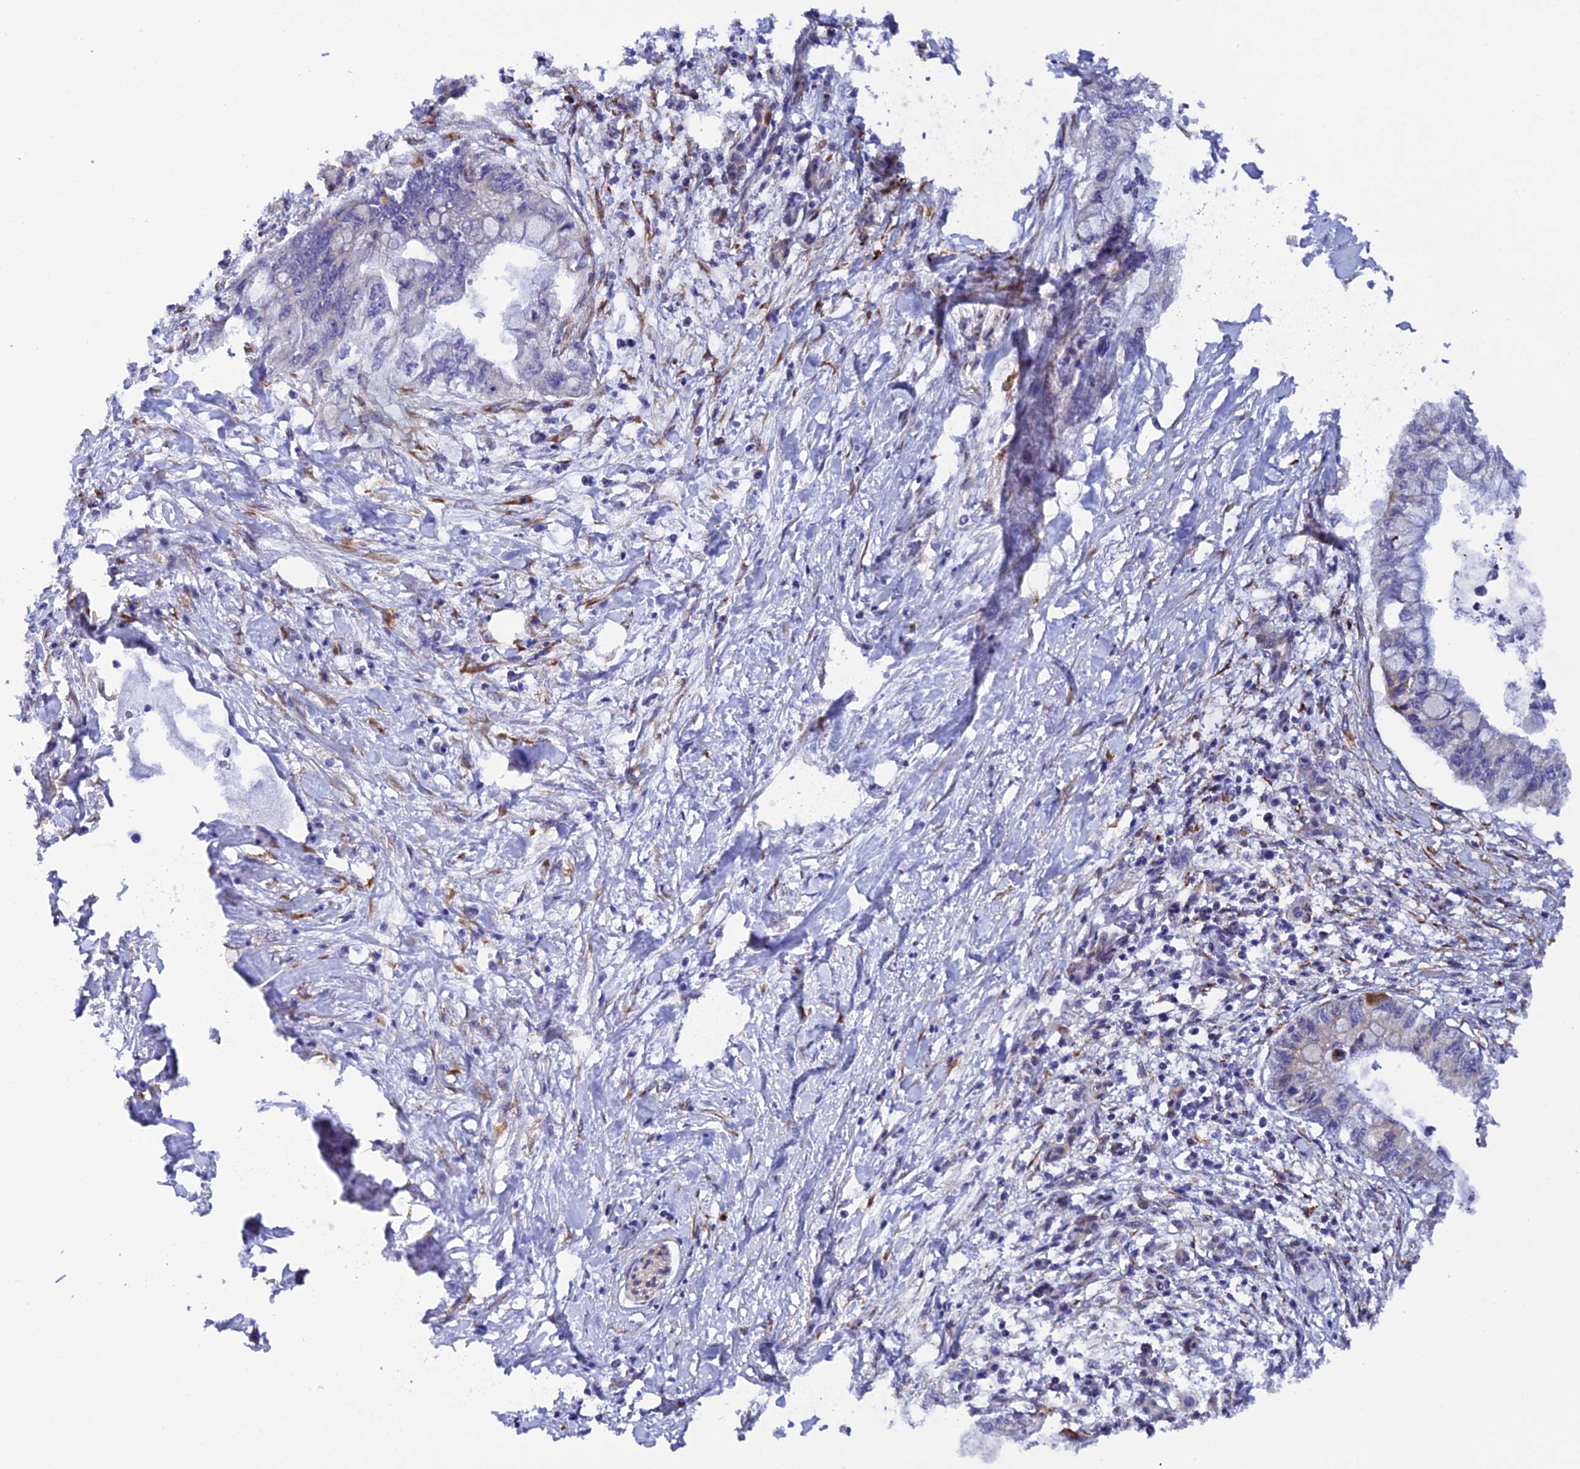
{"staining": {"intensity": "negative", "quantity": "none", "location": "none"}, "tissue": "pancreatic cancer", "cell_type": "Tumor cells", "image_type": "cancer", "snomed": [{"axis": "morphology", "description": "Adenocarcinoma, NOS"}, {"axis": "topography", "description": "Pancreas"}], "caption": "DAB (3,3'-diaminobenzidine) immunohistochemical staining of human pancreatic adenocarcinoma reveals no significant expression in tumor cells.", "gene": "P3H3", "patient": {"sex": "male", "age": 48}}